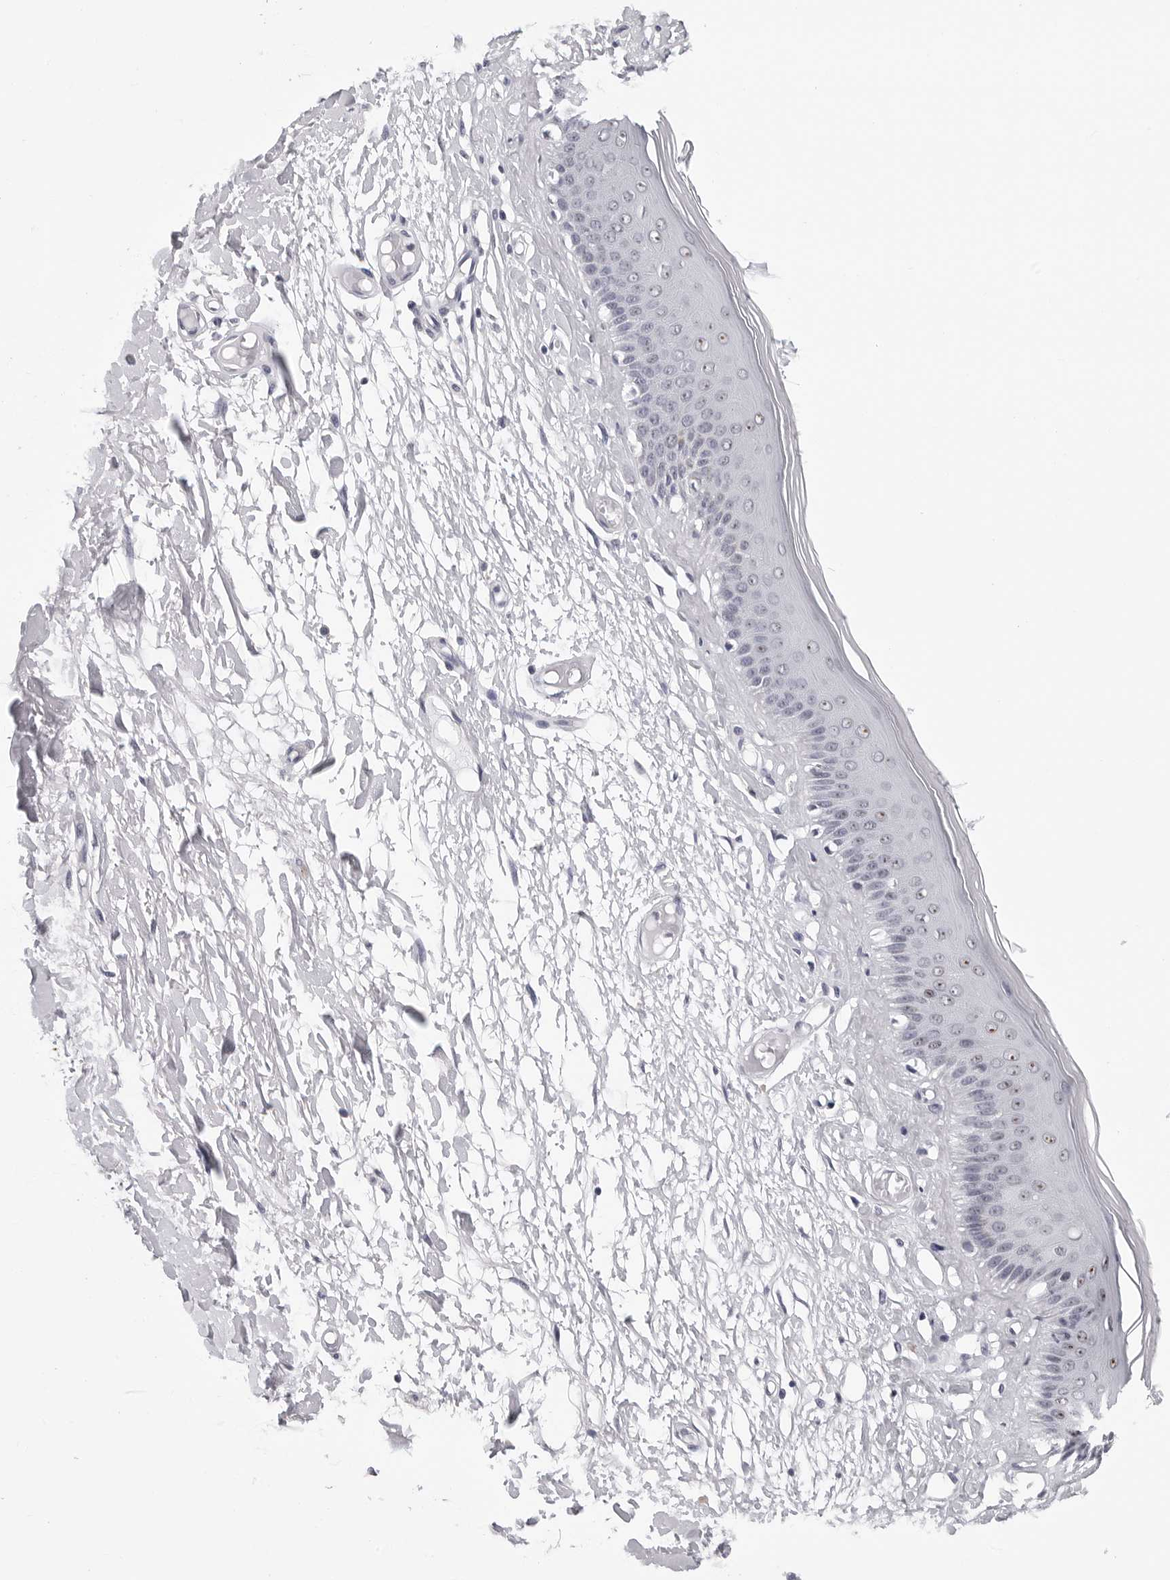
{"staining": {"intensity": "weak", "quantity": "<25%", "location": "nuclear"}, "tissue": "skin", "cell_type": "Epidermal cells", "image_type": "normal", "snomed": [{"axis": "morphology", "description": "Normal tissue, NOS"}, {"axis": "topography", "description": "Vulva"}], "caption": "The image demonstrates no staining of epidermal cells in unremarkable skin.", "gene": "GNL2", "patient": {"sex": "female", "age": 73}}